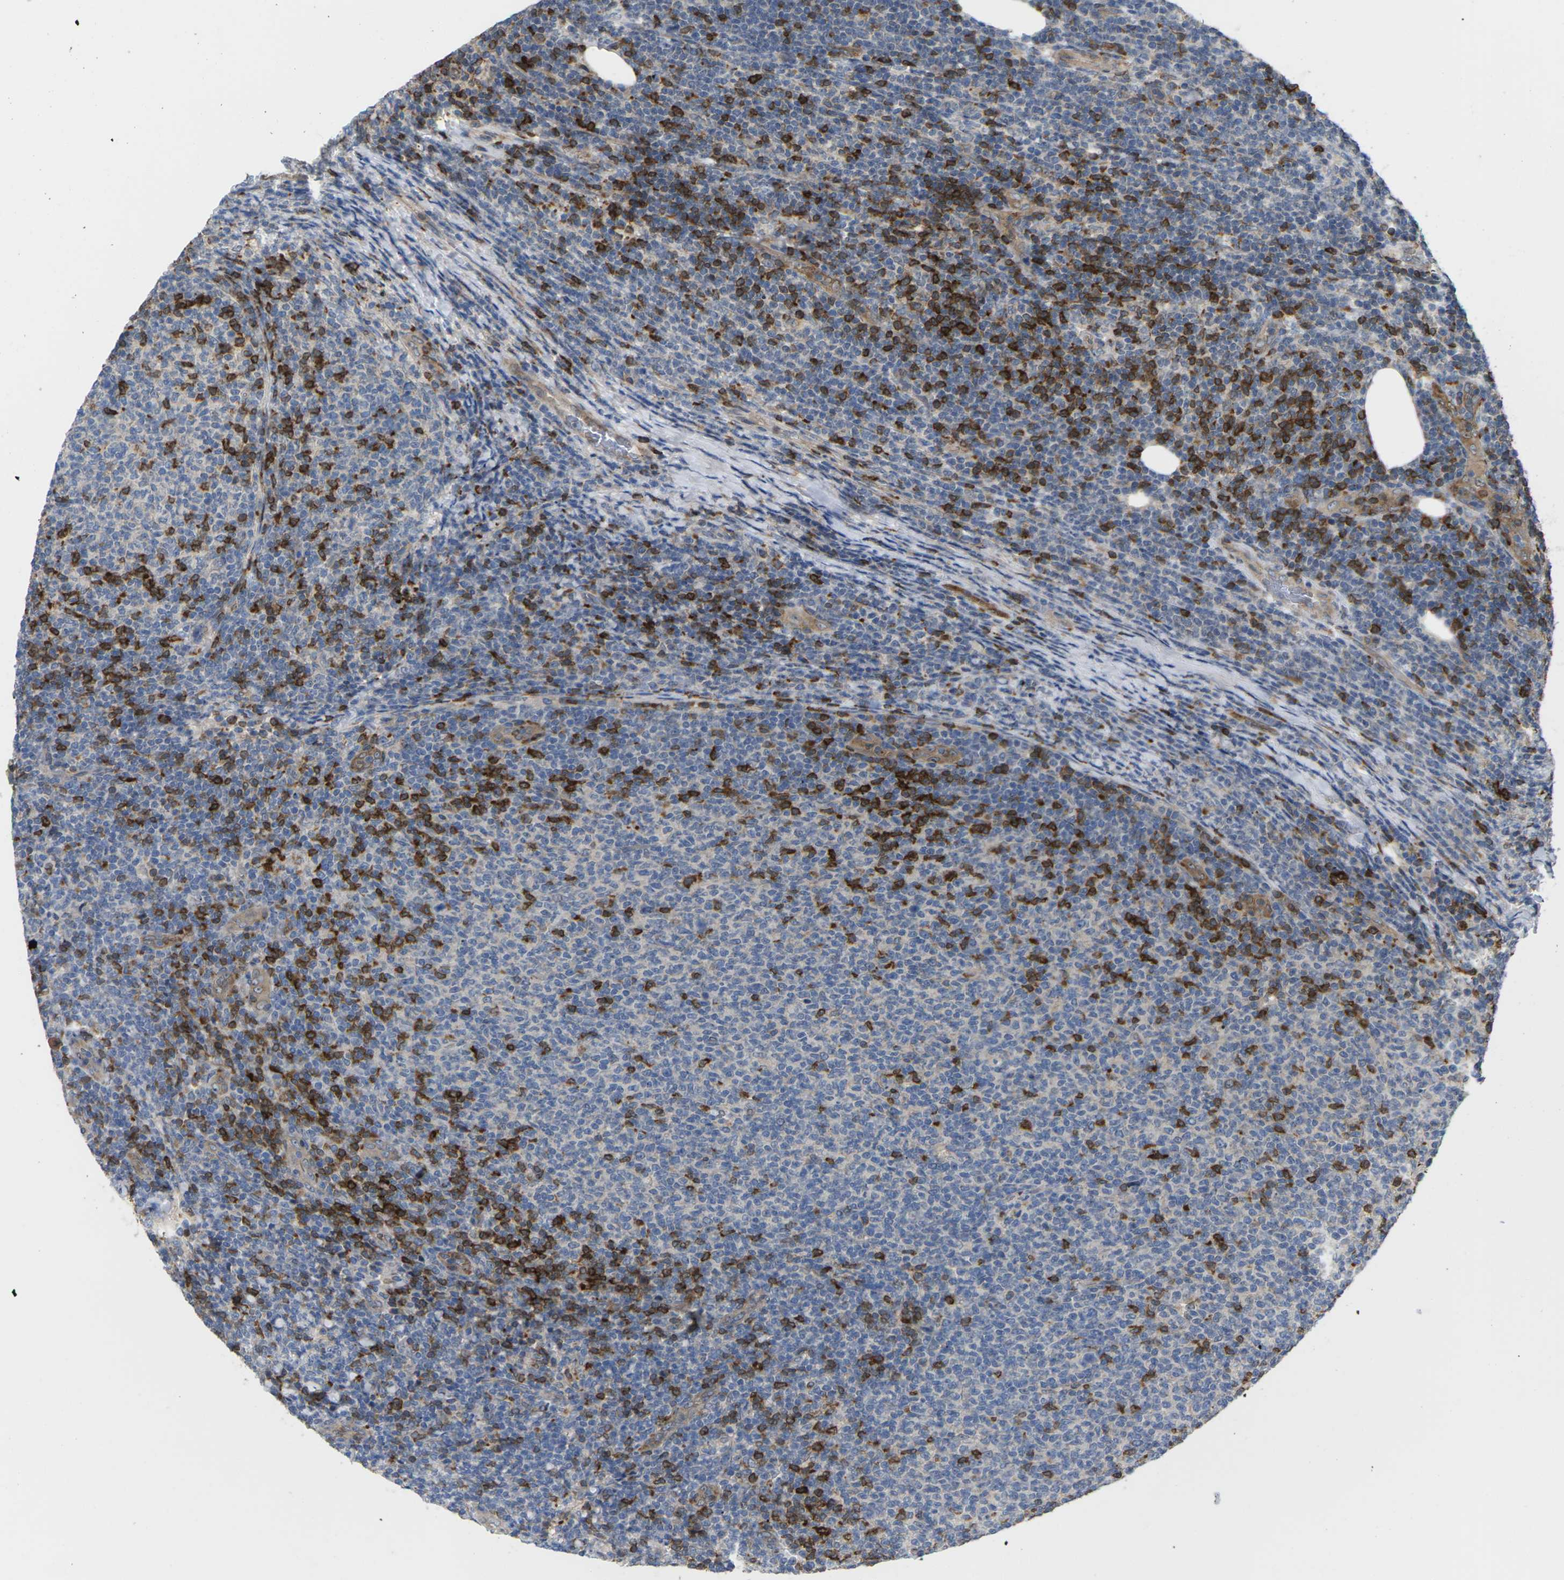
{"staining": {"intensity": "strong", "quantity": "25%-75%", "location": "cytoplasmic/membranous"}, "tissue": "lymphoma", "cell_type": "Tumor cells", "image_type": "cancer", "snomed": [{"axis": "morphology", "description": "Malignant lymphoma, non-Hodgkin's type, Low grade"}, {"axis": "topography", "description": "Lymph node"}], "caption": "High-power microscopy captured an IHC histopathology image of lymphoma, revealing strong cytoplasmic/membranous staining in approximately 25%-75% of tumor cells.", "gene": "TIAM1", "patient": {"sex": "male", "age": 66}}